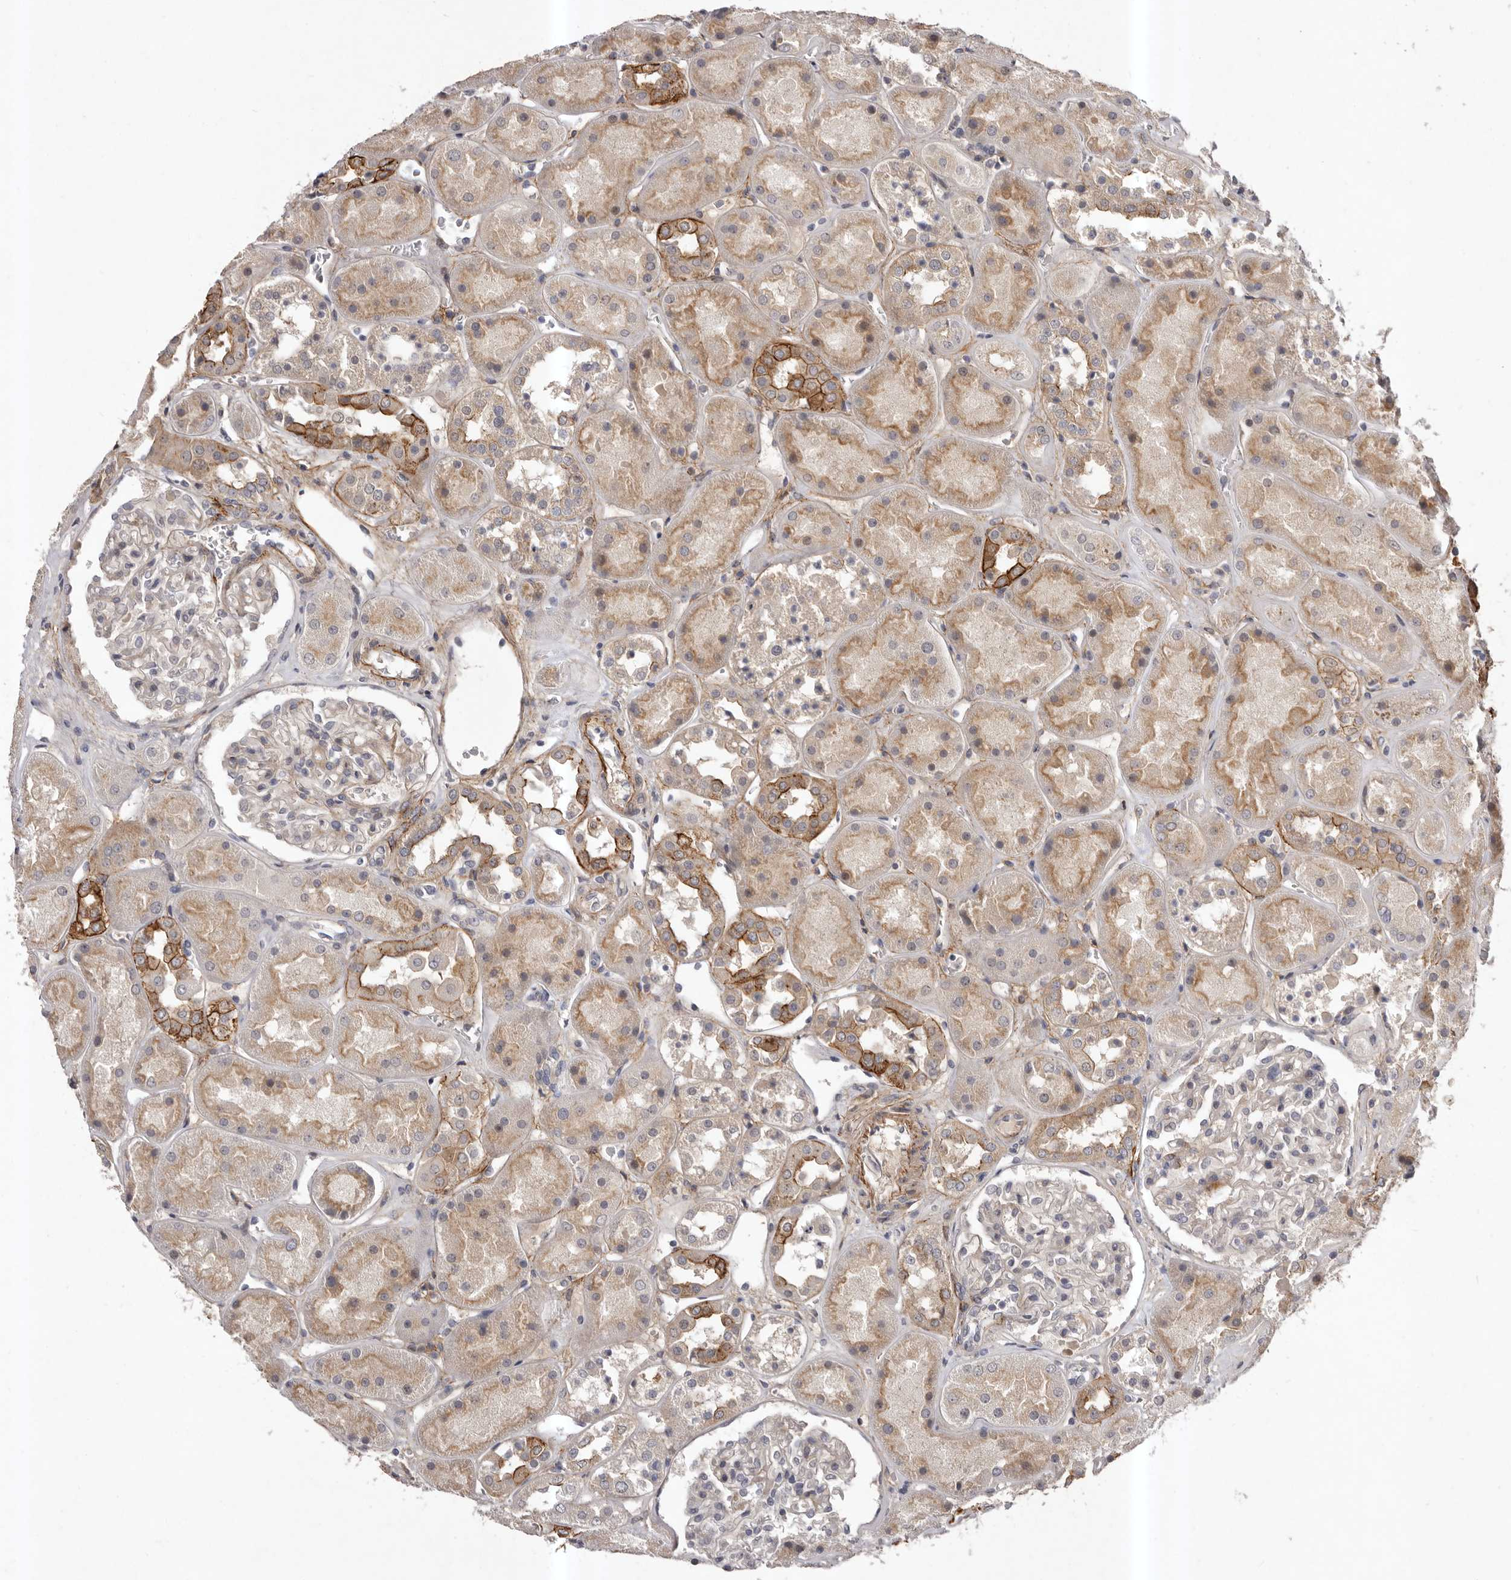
{"staining": {"intensity": "weak", "quantity": "<25%", "location": "cytoplasmic/membranous"}, "tissue": "kidney", "cell_type": "Cells in glomeruli", "image_type": "normal", "snomed": [{"axis": "morphology", "description": "Normal tissue, NOS"}, {"axis": "topography", "description": "Kidney"}], "caption": "Kidney stained for a protein using immunohistochemistry demonstrates no staining cells in glomeruli.", "gene": "HBS1L", "patient": {"sex": "male", "age": 70}}